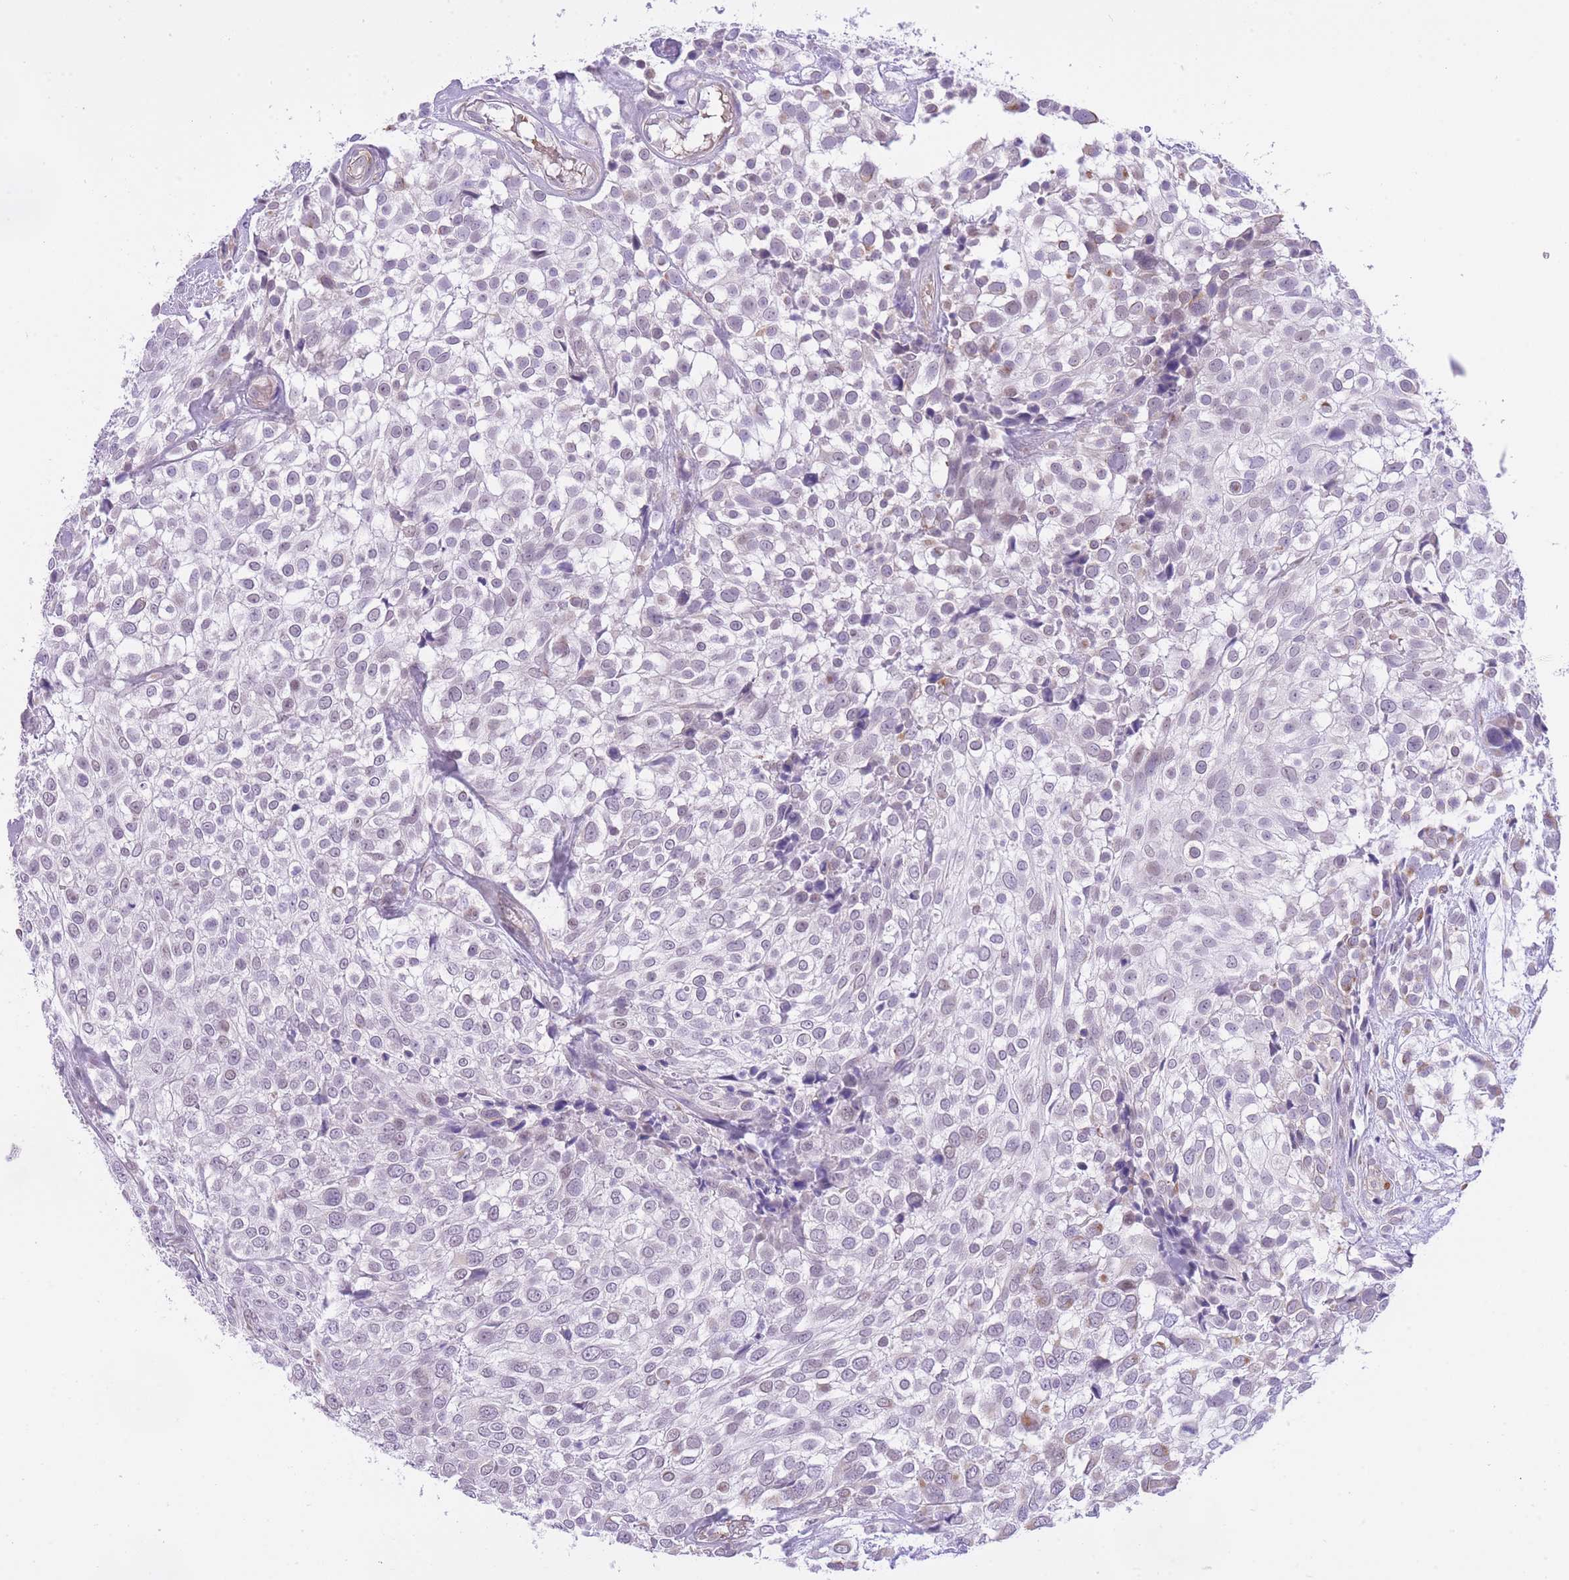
{"staining": {"intensity": "negative", "quantity": "none", "location": "none"}, "tissue": "urothelial cancer", "cell_type": "Tumor cells", "image_type": "cancer", "snomed": [{"axis": "morphology", "description": "Urothelial carcinoma, High grade"}, {"axis": "topography", "description": "Urinary bladder"}], "caption": "Tumor cells show no significant positivity in urothelial cancer.", "gene": "MEIOSIN", "patient": {"sex": "male", "age": 56}}